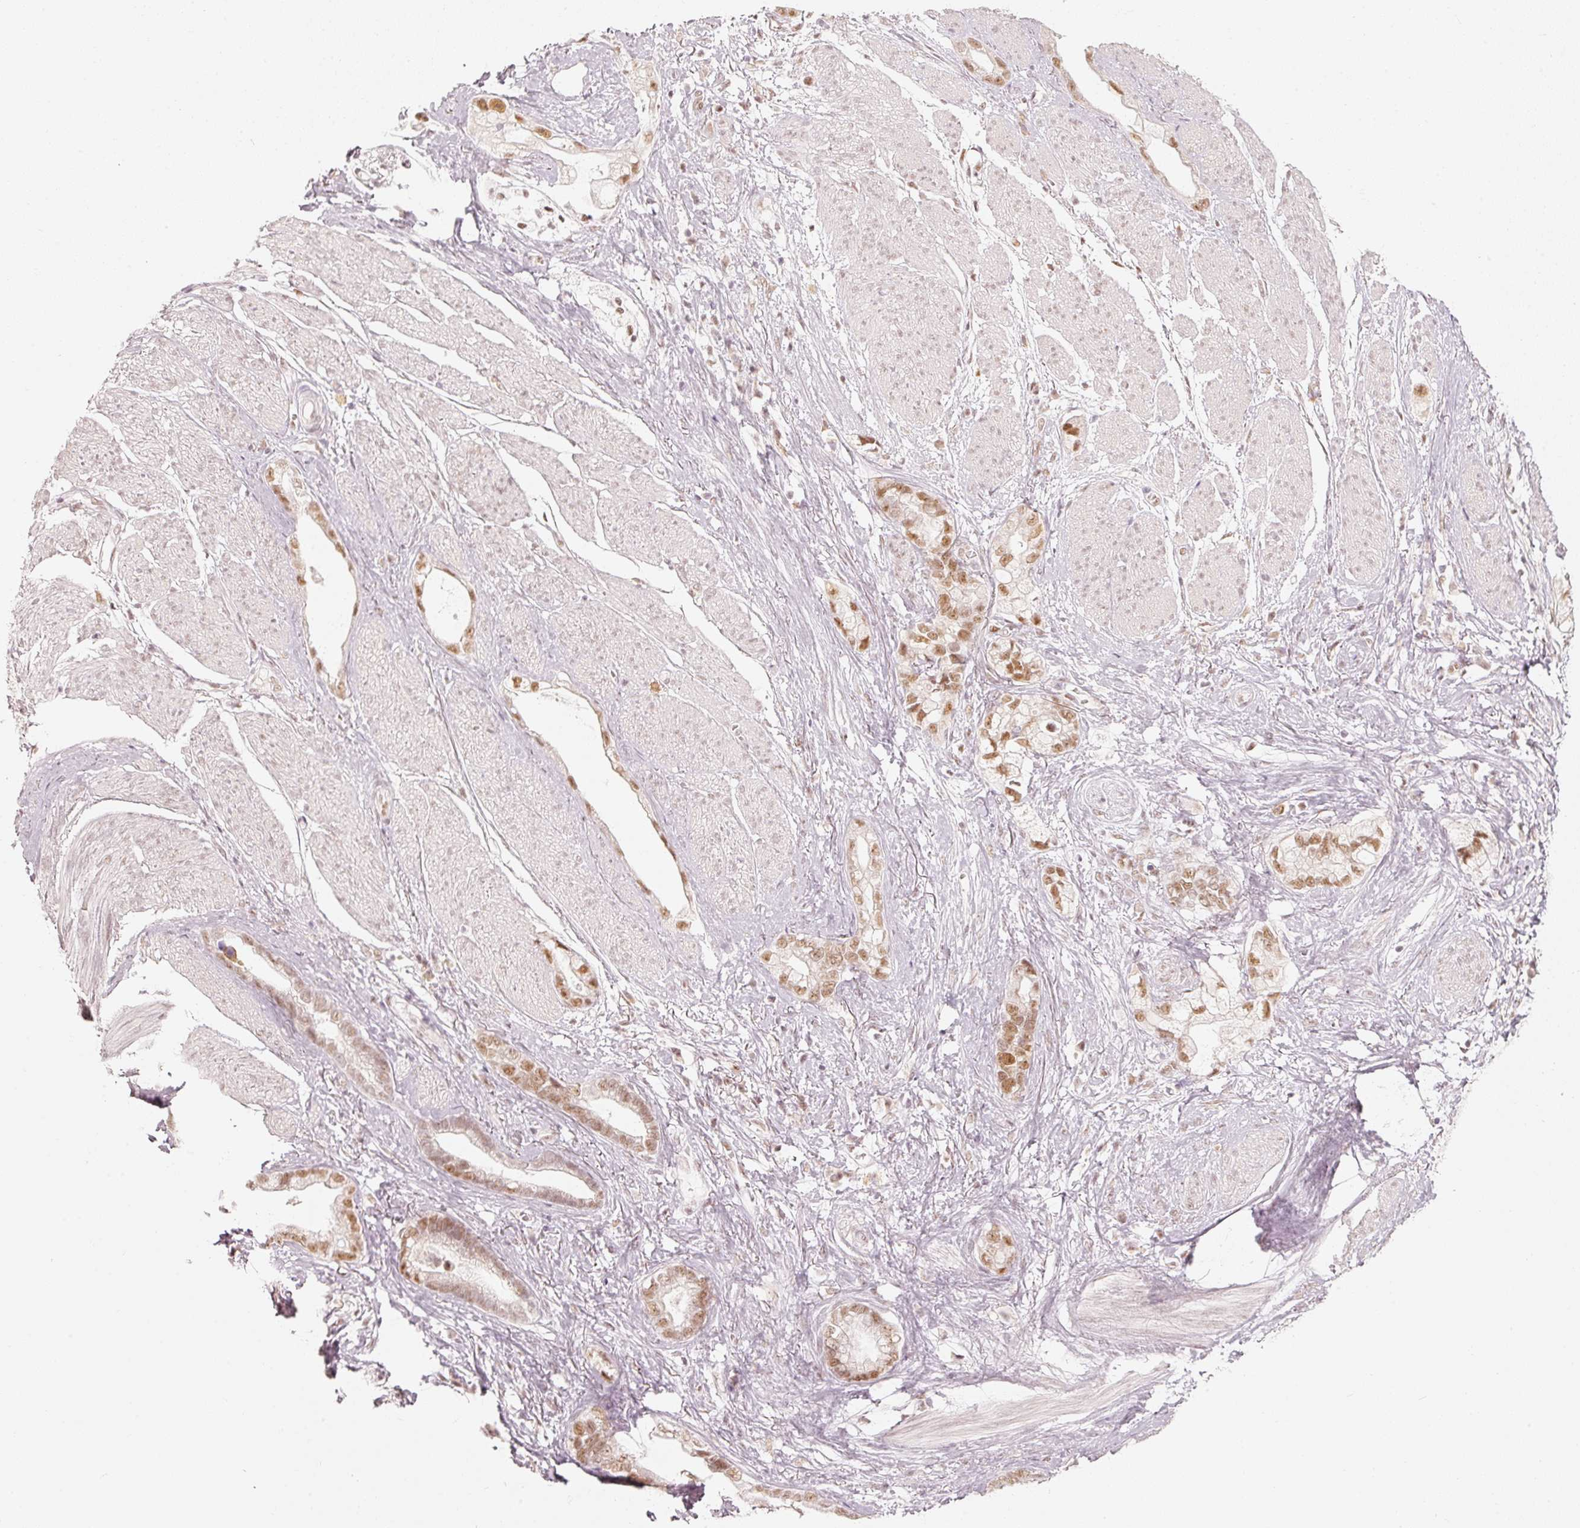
{"staining": {"intensity": "moderate", "quantity": ">75%", "location": "nuclear"}, "tissue": "stomach cancer", "cell_type": "Tumor cells", "image_type": "cancer", "snomed": [{"axis": "morphology", "description": "Adenocarcinoma, NOS"}, {"axis": "topography", "description": "Stomach"}], "caption": "Immunohistochemistry of human stomach cancer (adenocarcinoma) reveals medium levels of moderate nuclear positivity in approximately >75% of tumor cells. (DAB (3,3'-diaminobenzidine) = brown stain, brightfield microscopy at high magnification).", "gene": "PPP1R10", "patient": {"sex": "male", "age": 55}}